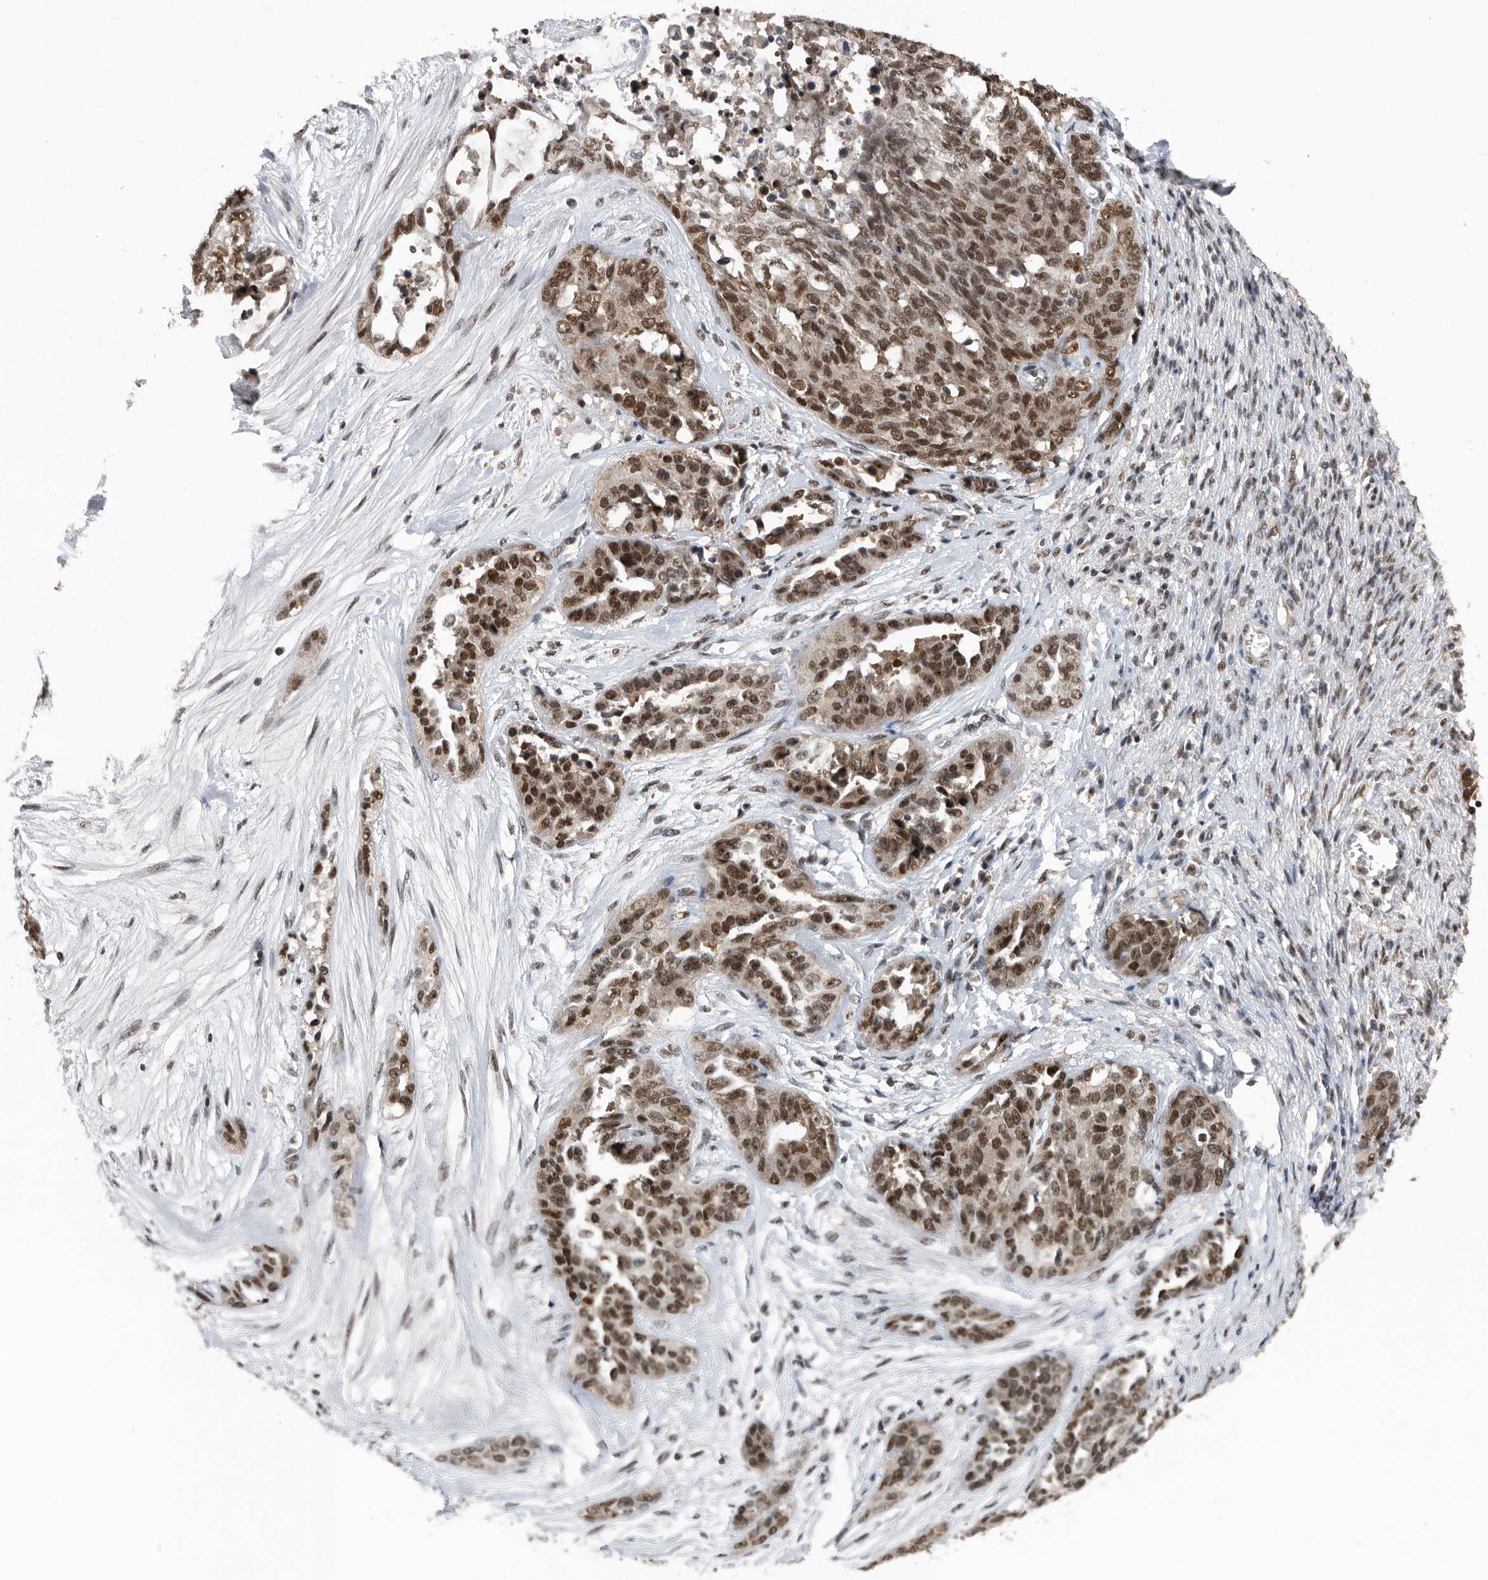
{"staining": {"intensity": "moderate", "quantity": ">75%", "location": "nuclear"}, "tissue": "ovarian cancer", "cell_type": "Tumor cells", "image_type": "cancer", "snomed": [{"axis": "morphology", "description": "Cystadenocarcinoma, serous, NOS"}, {"axis": "topography", "description": "Ovary"}], "caption": "Tumor cells exhibit medium levels of moderate nuclear staining in approximately >75% of cells in human ovarian cancer.", "gene": "ZNF260", "patient": {"sex": "female", "age": 44}}